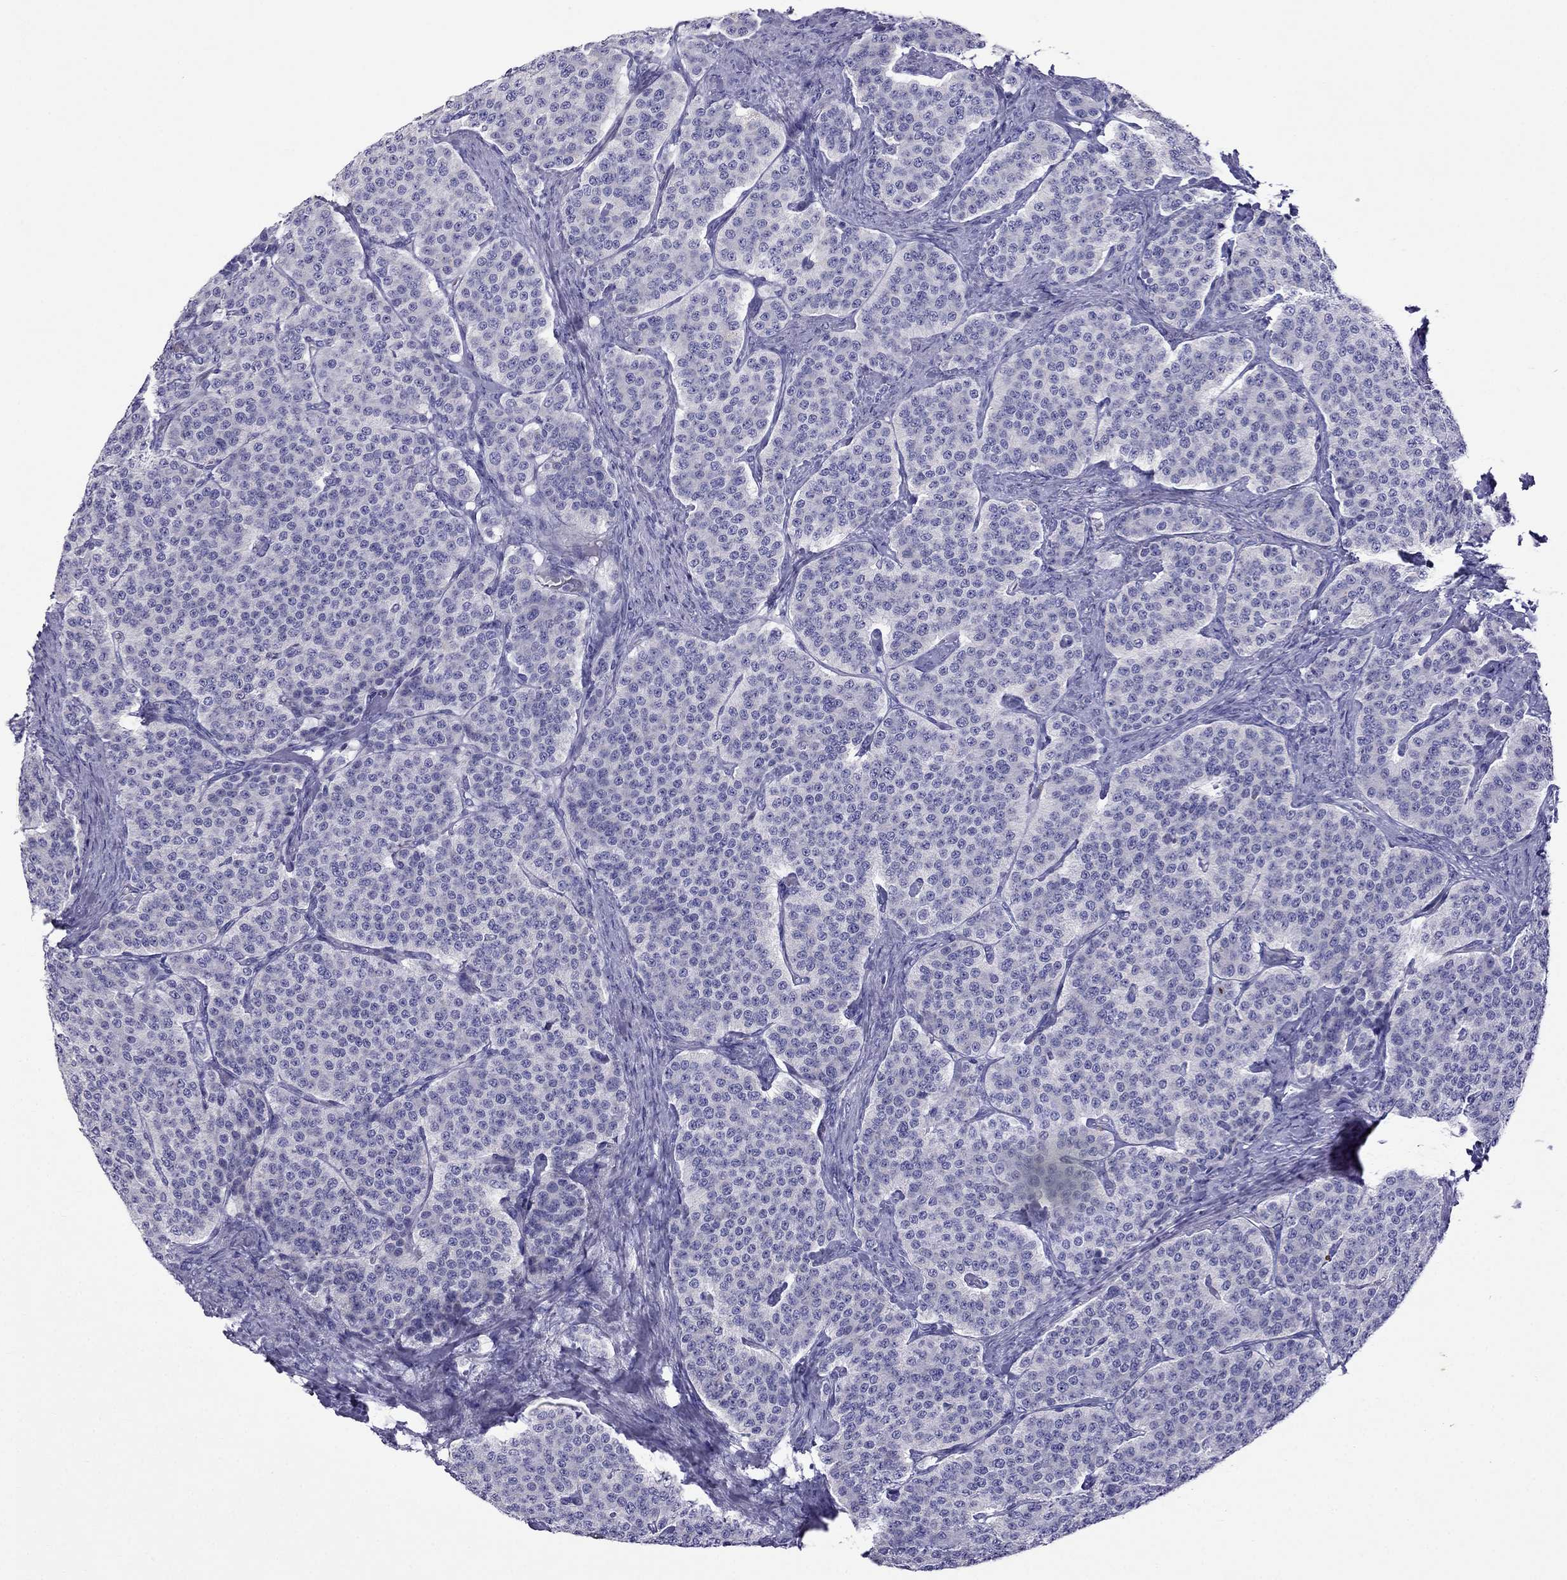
{"staining": {"intensity": "negative", "quantity": "none", "location": "none"}, "tissue": "carcinoid", "cell_type": "Tumor cells", "image_type": "cancer", "snomed": [{"axis": "morphology", "description": "Carcinoid, malignant, NOS"}, {"axis": "topography", "description": "Small intestine"}], "caption": "Histopathology image shows no significant protein positivity in tumor cells of malignant carcinoid.", "gene": "TDRD1", "patient": {"sex": "female", "age": 58}}